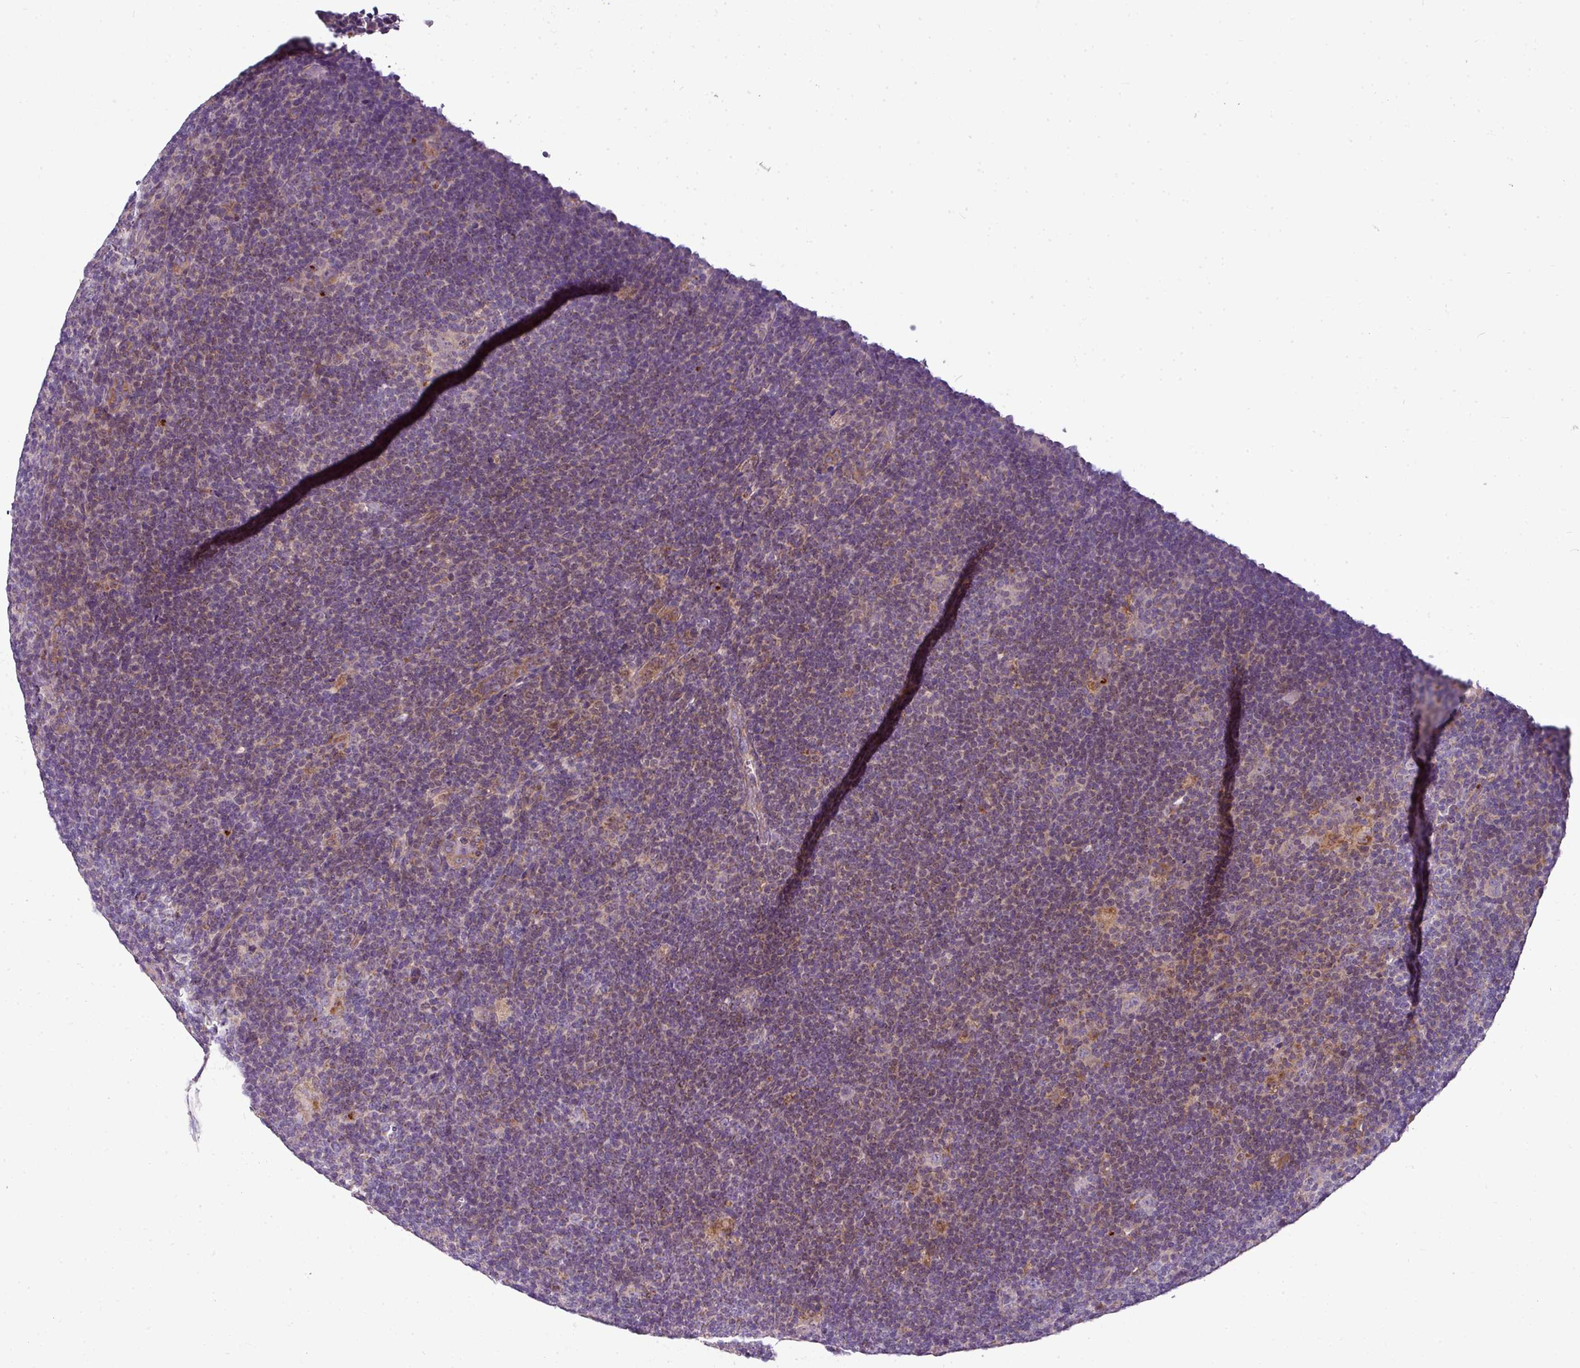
{"staining": {"intensity": "negative", "quantity": "none", "location": "none"}, "tissue": "lymphoma", "cell_type": "Tumor cells", "image_type": "cancer", "snomed": [{"axis": "morphology", "description": "Hodgkin's disease, NOS"}, {"axis": "topography", "description": "Lymph node"}], "caption": "The photomicrograph demonstrates no staining of tumor cells in Hodgkin's disease.", "gene": "GAN", "patient": {"sex": "female", "age": 57}}